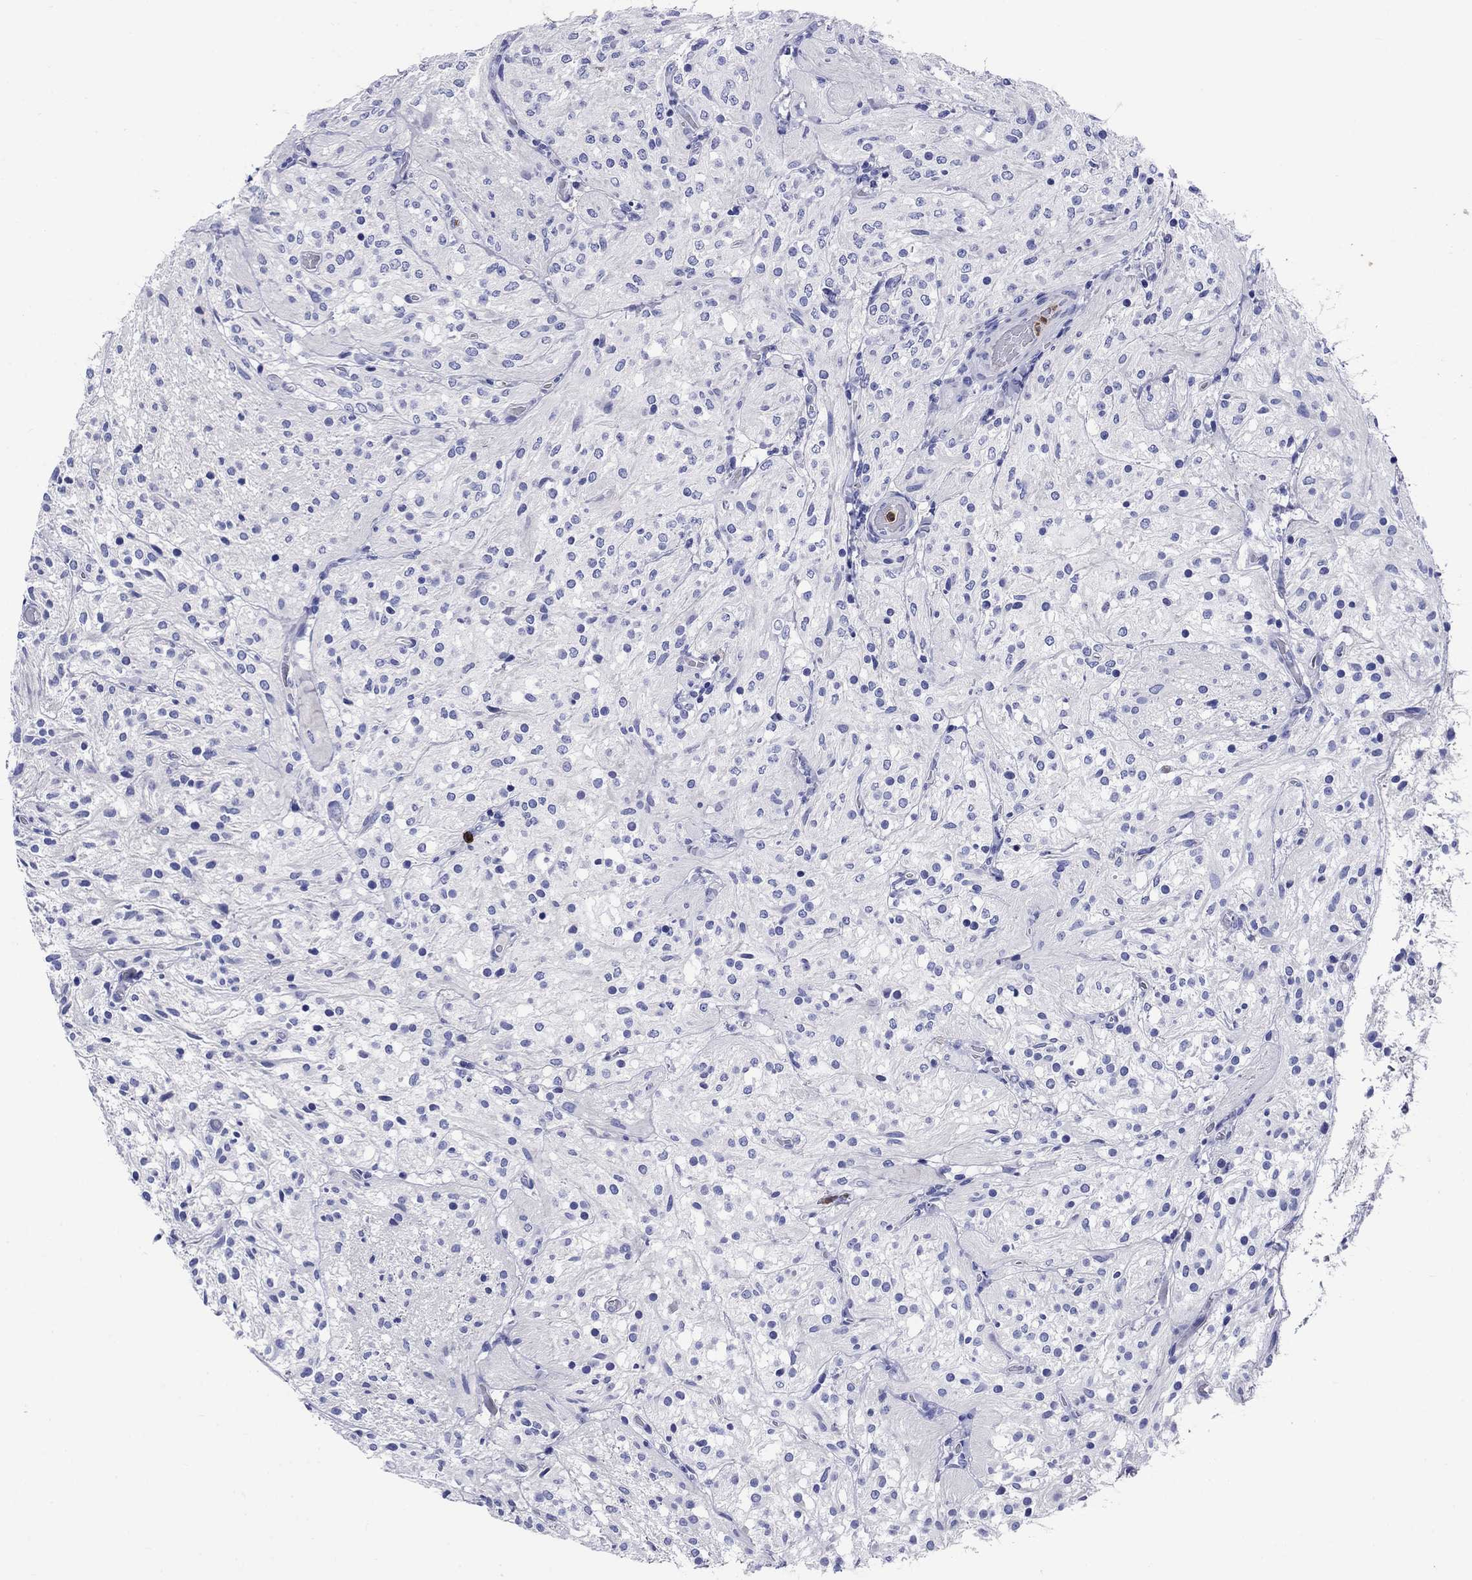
{"staining": {"intensity": "negative", "quantity": "none", "location": "none"}, "tissue": "glioma", "cell_type": "Tumor cells", "image_type": "cancer", "snomed": [{"axis": "morphology", "description": "Glioma, malignant, Low grade"}, {"axis": "topography", "description": "Brain"}], "caption": "IHC of human glioma shows no positivity in tumor cells. The staining was performed using DAB (3,3'-diaminobenzidine) to visualize the protein expression in brown, while the nuclei were stained in blue with hematoxylin (Magnification: 20x).", "gene": "TFR2", "patient": {"sex": "male", "age": 3}}